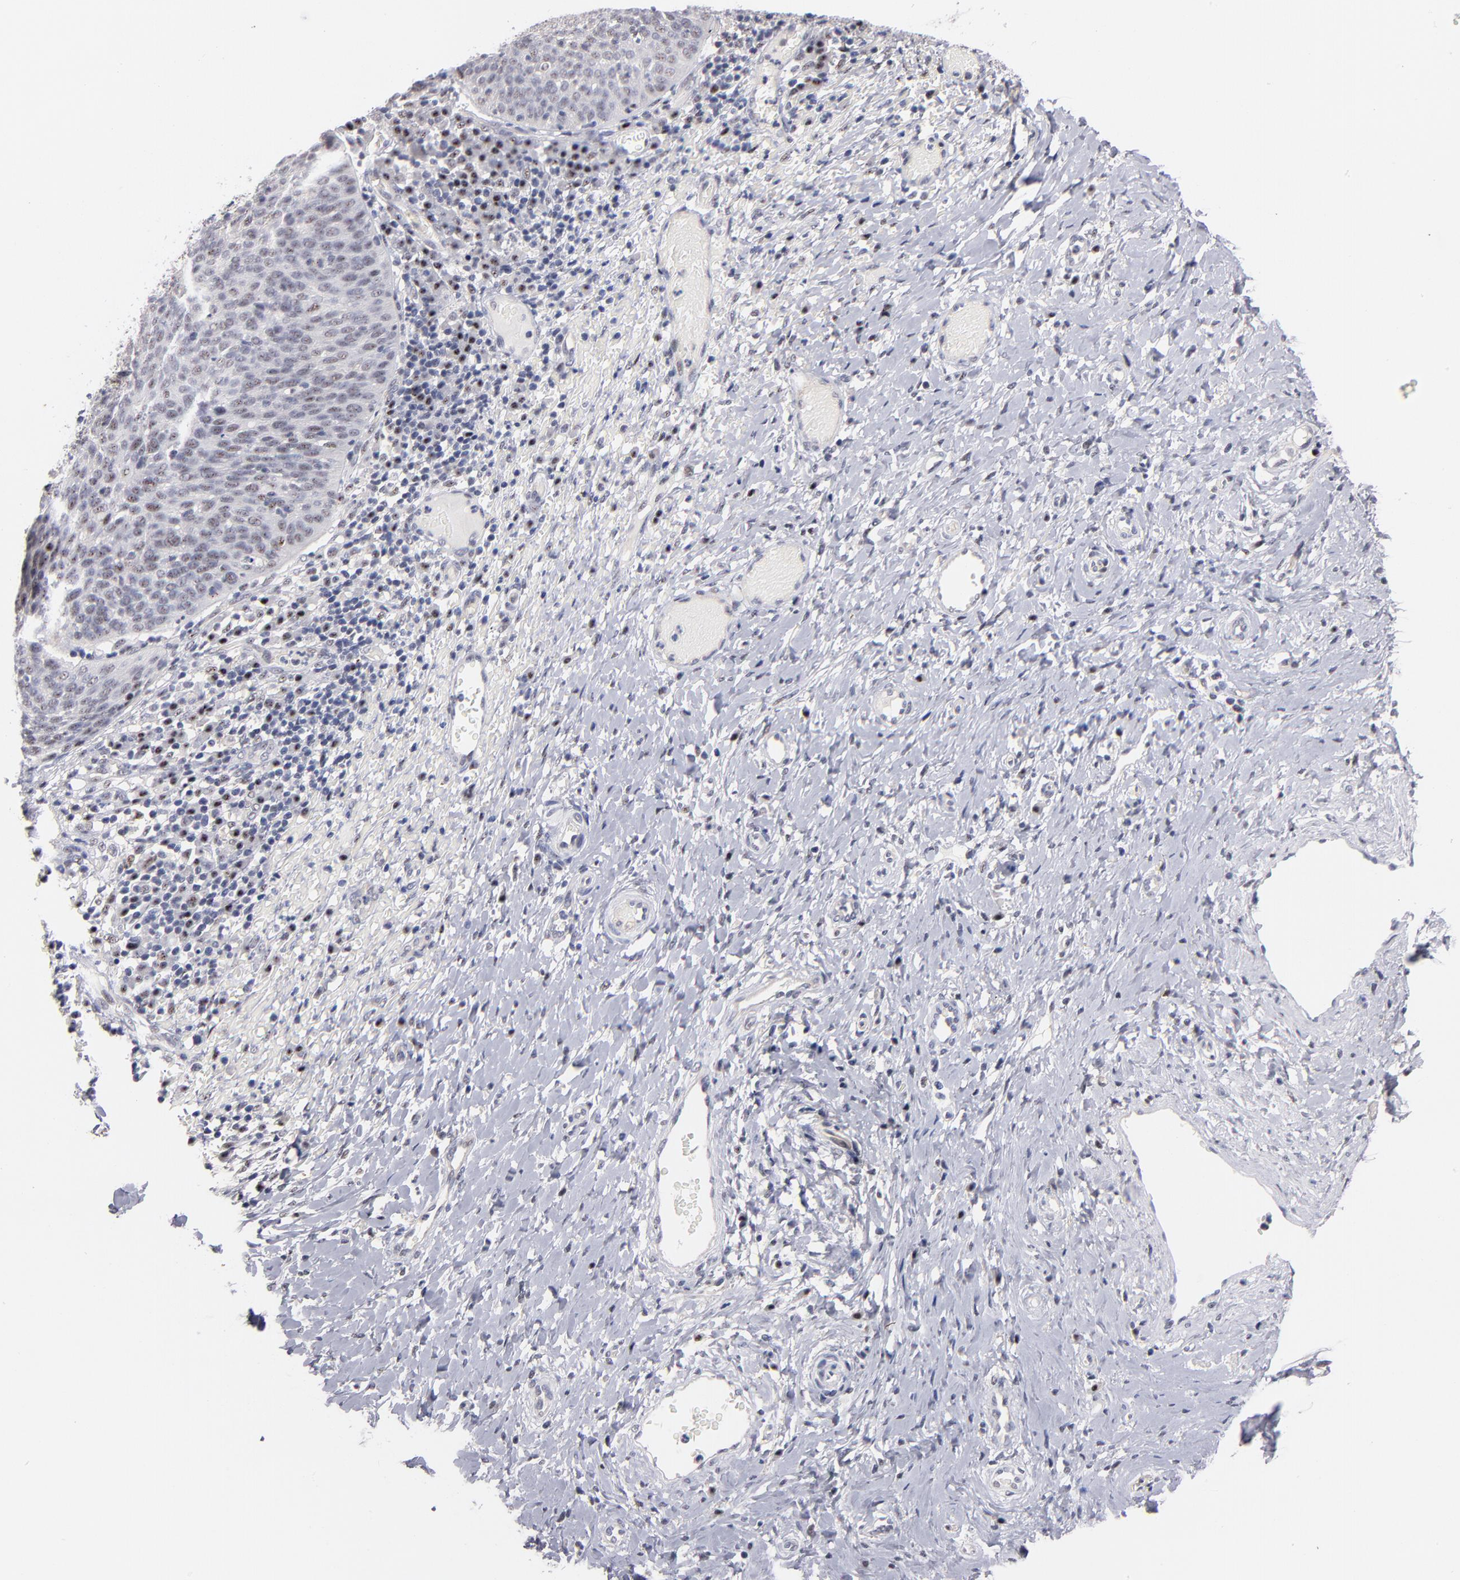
{"staining": {"intensity": "weak", "quantity": "<25%", "location": "nuclear"}, "tissue": "cervical cancer", "cell_type": "Tumor cells", "image_type": "cancer", "snomed": [{"axis": "morphology", "description": "Normal tissue, NOS"}, {"axis": "morphology", "description": "Squamous cell carcinoma, NOS"}, {"axis": "topography", "description": "Cervix"}], "caption": "Tumor cells show no significant expression in cervical squamous cell carcinoma.", "gene": "RAF1", "patient": {"sex": "female", "age": 39}}